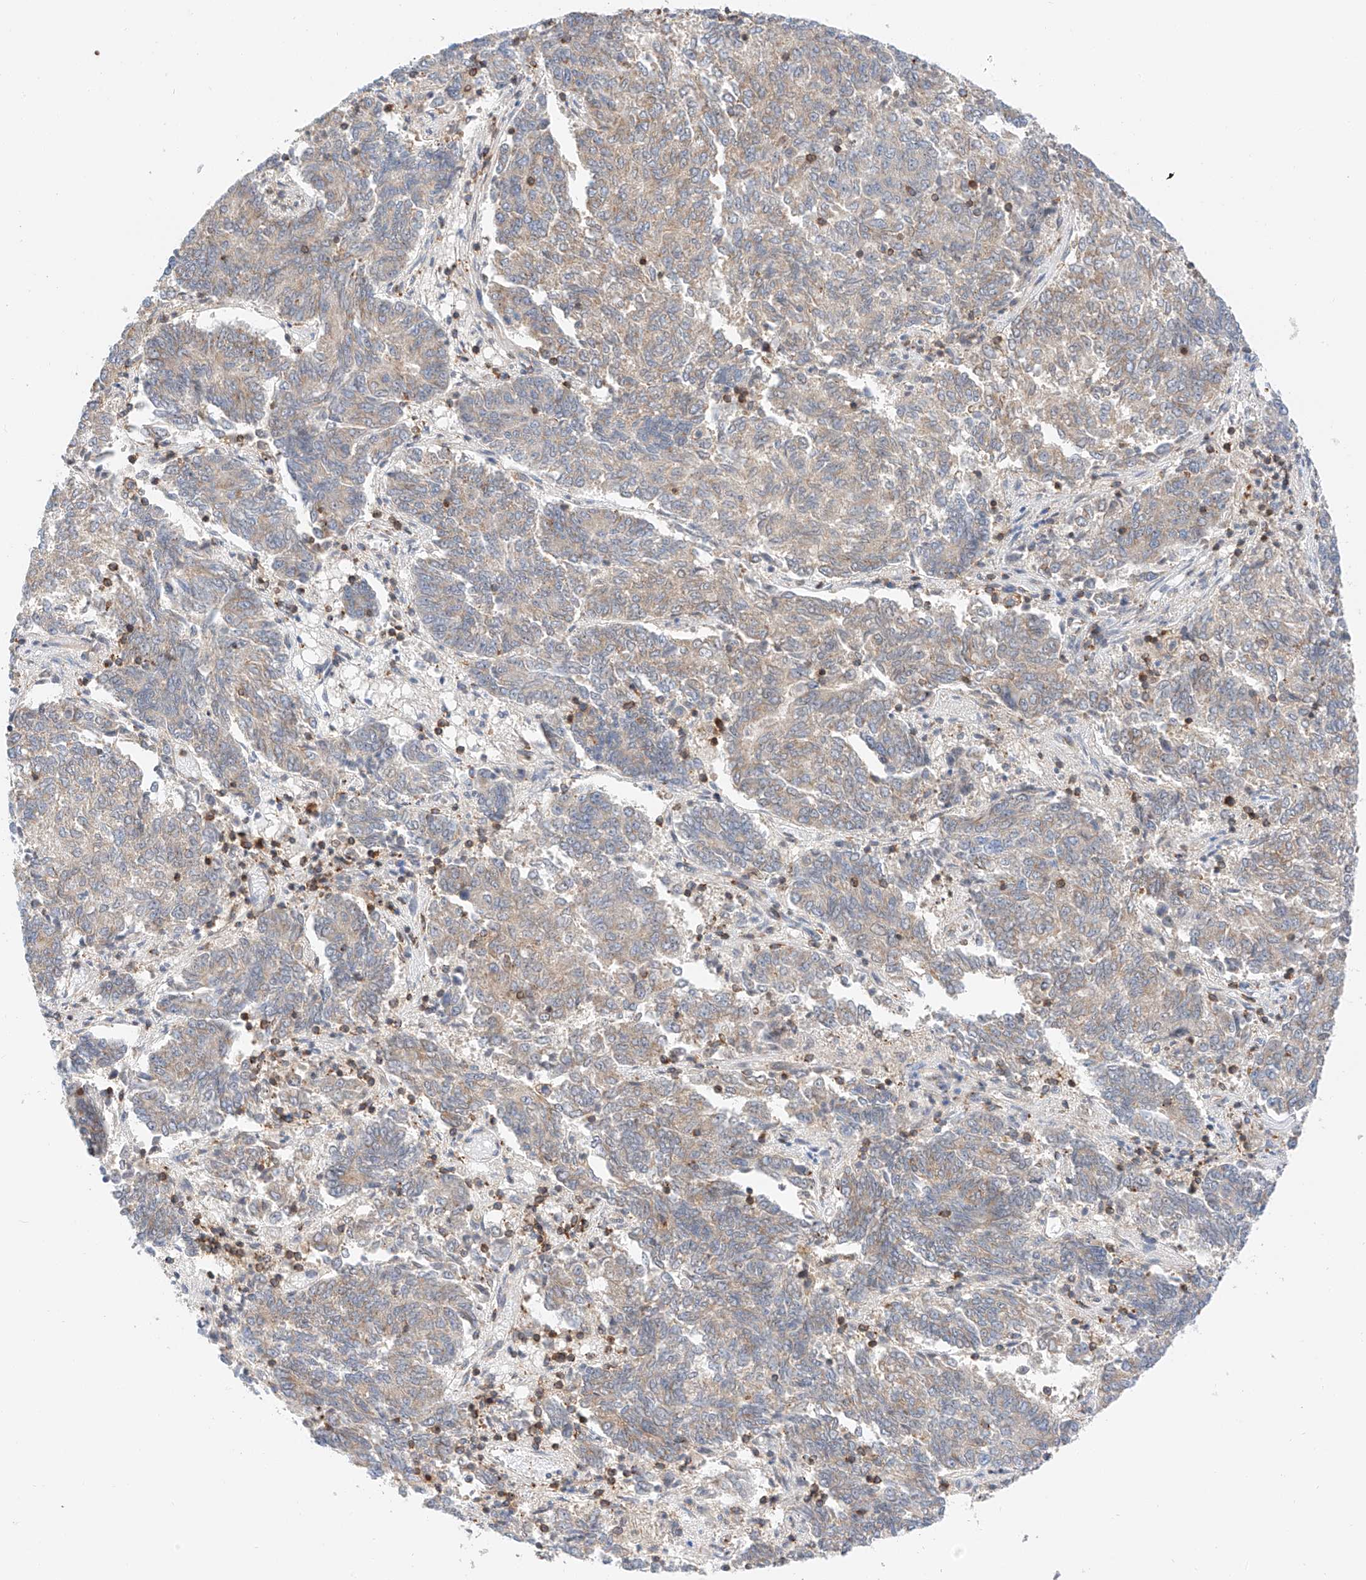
{"staining": {"intensity": "weak", "quantity": "<25%", "location": "cytoplasmic/membranous"}, "tissue": "endometrial cancer", "cell_type": "Tumor cells", "image_type": "cancer", "snomed": [{"axis": "morphology", "description": "Adenocarcinoma, NOS"}, {"axis": "topography", "description": "Endometrium"}], "caption": "This image is of endometrial adenocarcinoma stained with IHC to label a protein in brown with the nuclei are counter-stained blue. There is no expression in tumor cells.", "gene": "MFN2", "patient": {"sex": "female", "age": 80}}